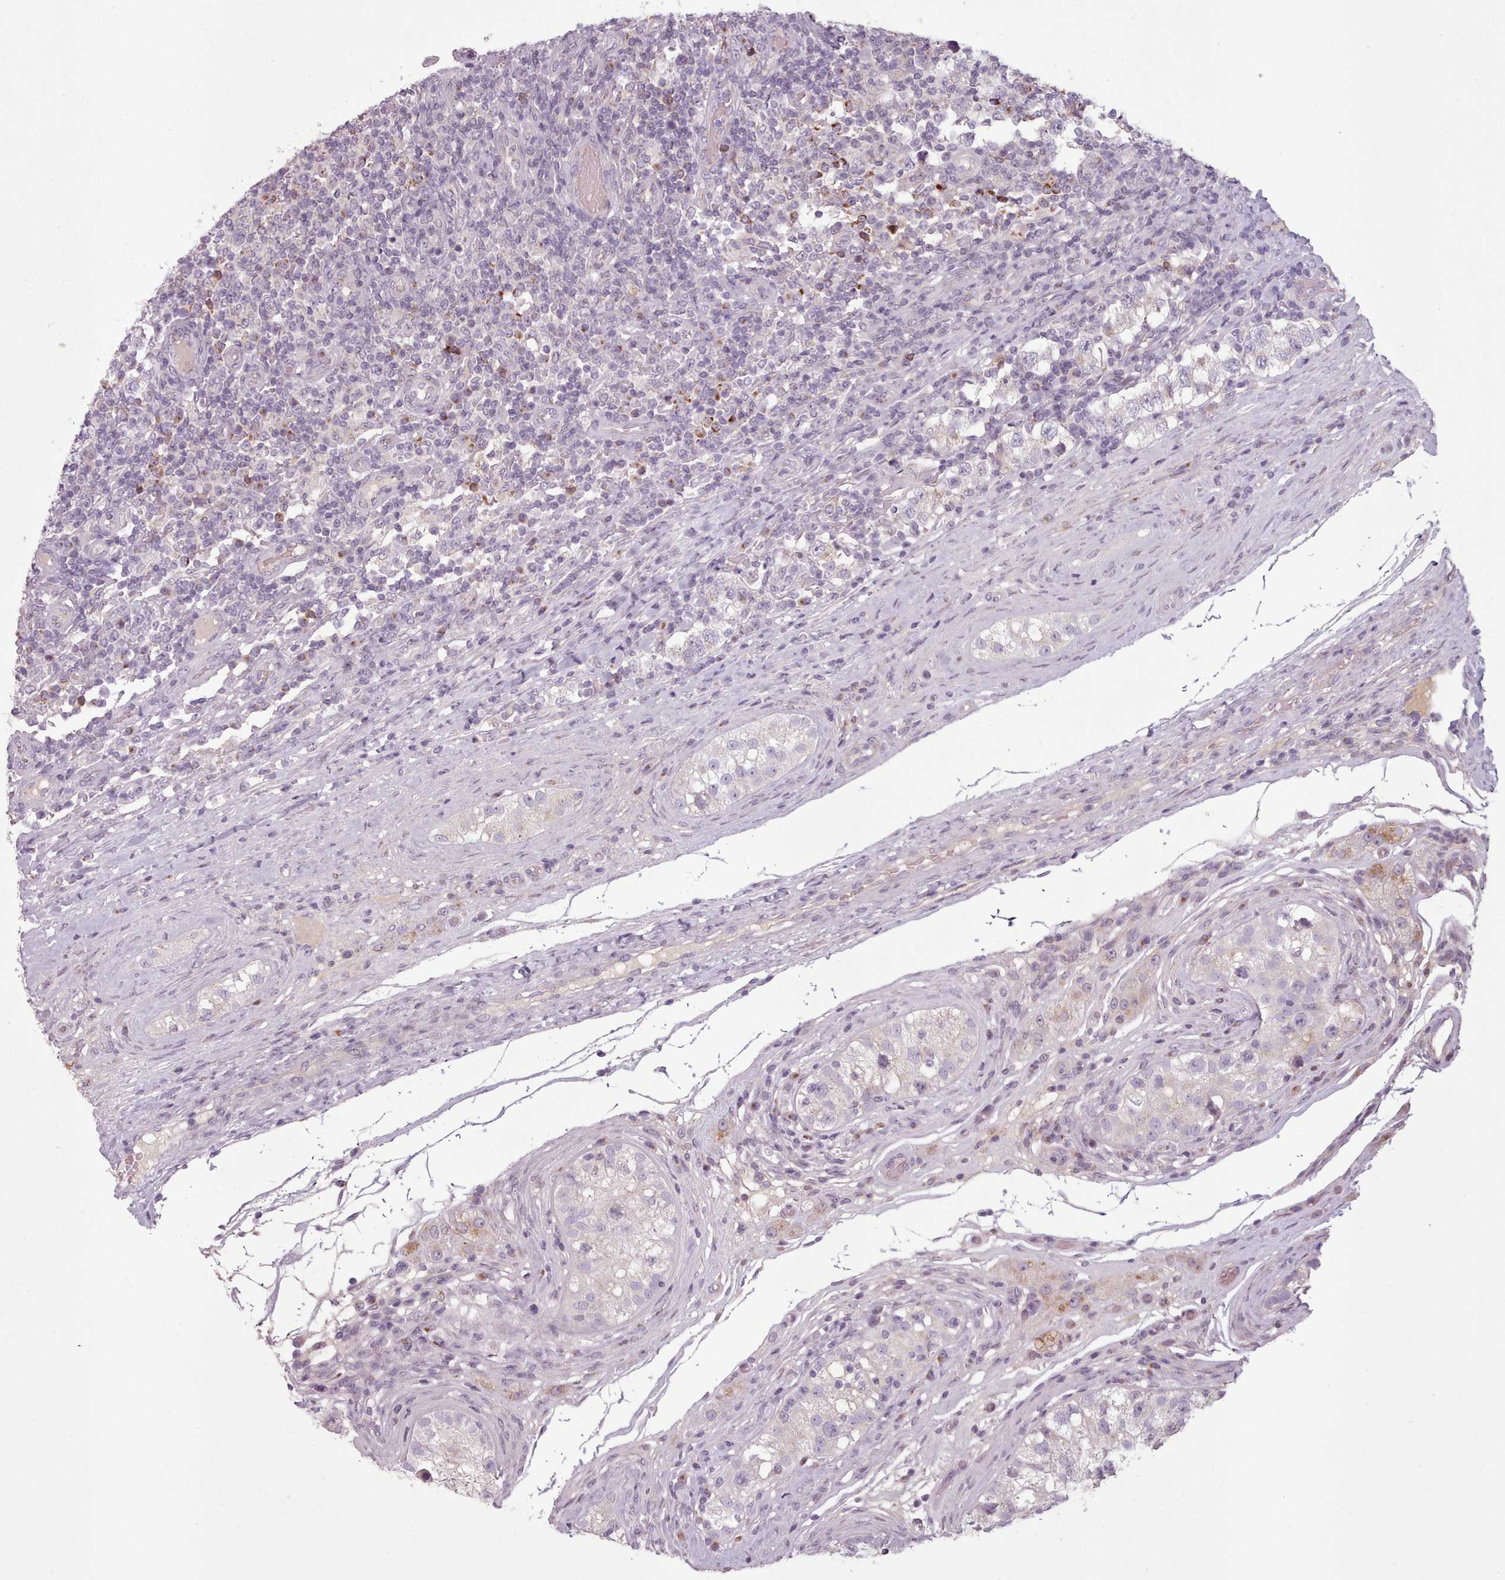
{"staining": {"intensity": "negative", "quantity": "none", "location": "none"}, "tissue": "testis cancer", "cell_type": "Tumor cells", "image_type": "cancer", "snomed": [{"axis": "morphology", "description": "Seminoma, NOS"}, {"axis": "topography", "description": "Testis"}], "caption": "This is an IHC photomicrograph of human seminoma (testis). There is no positivity in tumor cells.", "gene": "LAPTM5", "patient": {"sex": "male", "age": 34}}